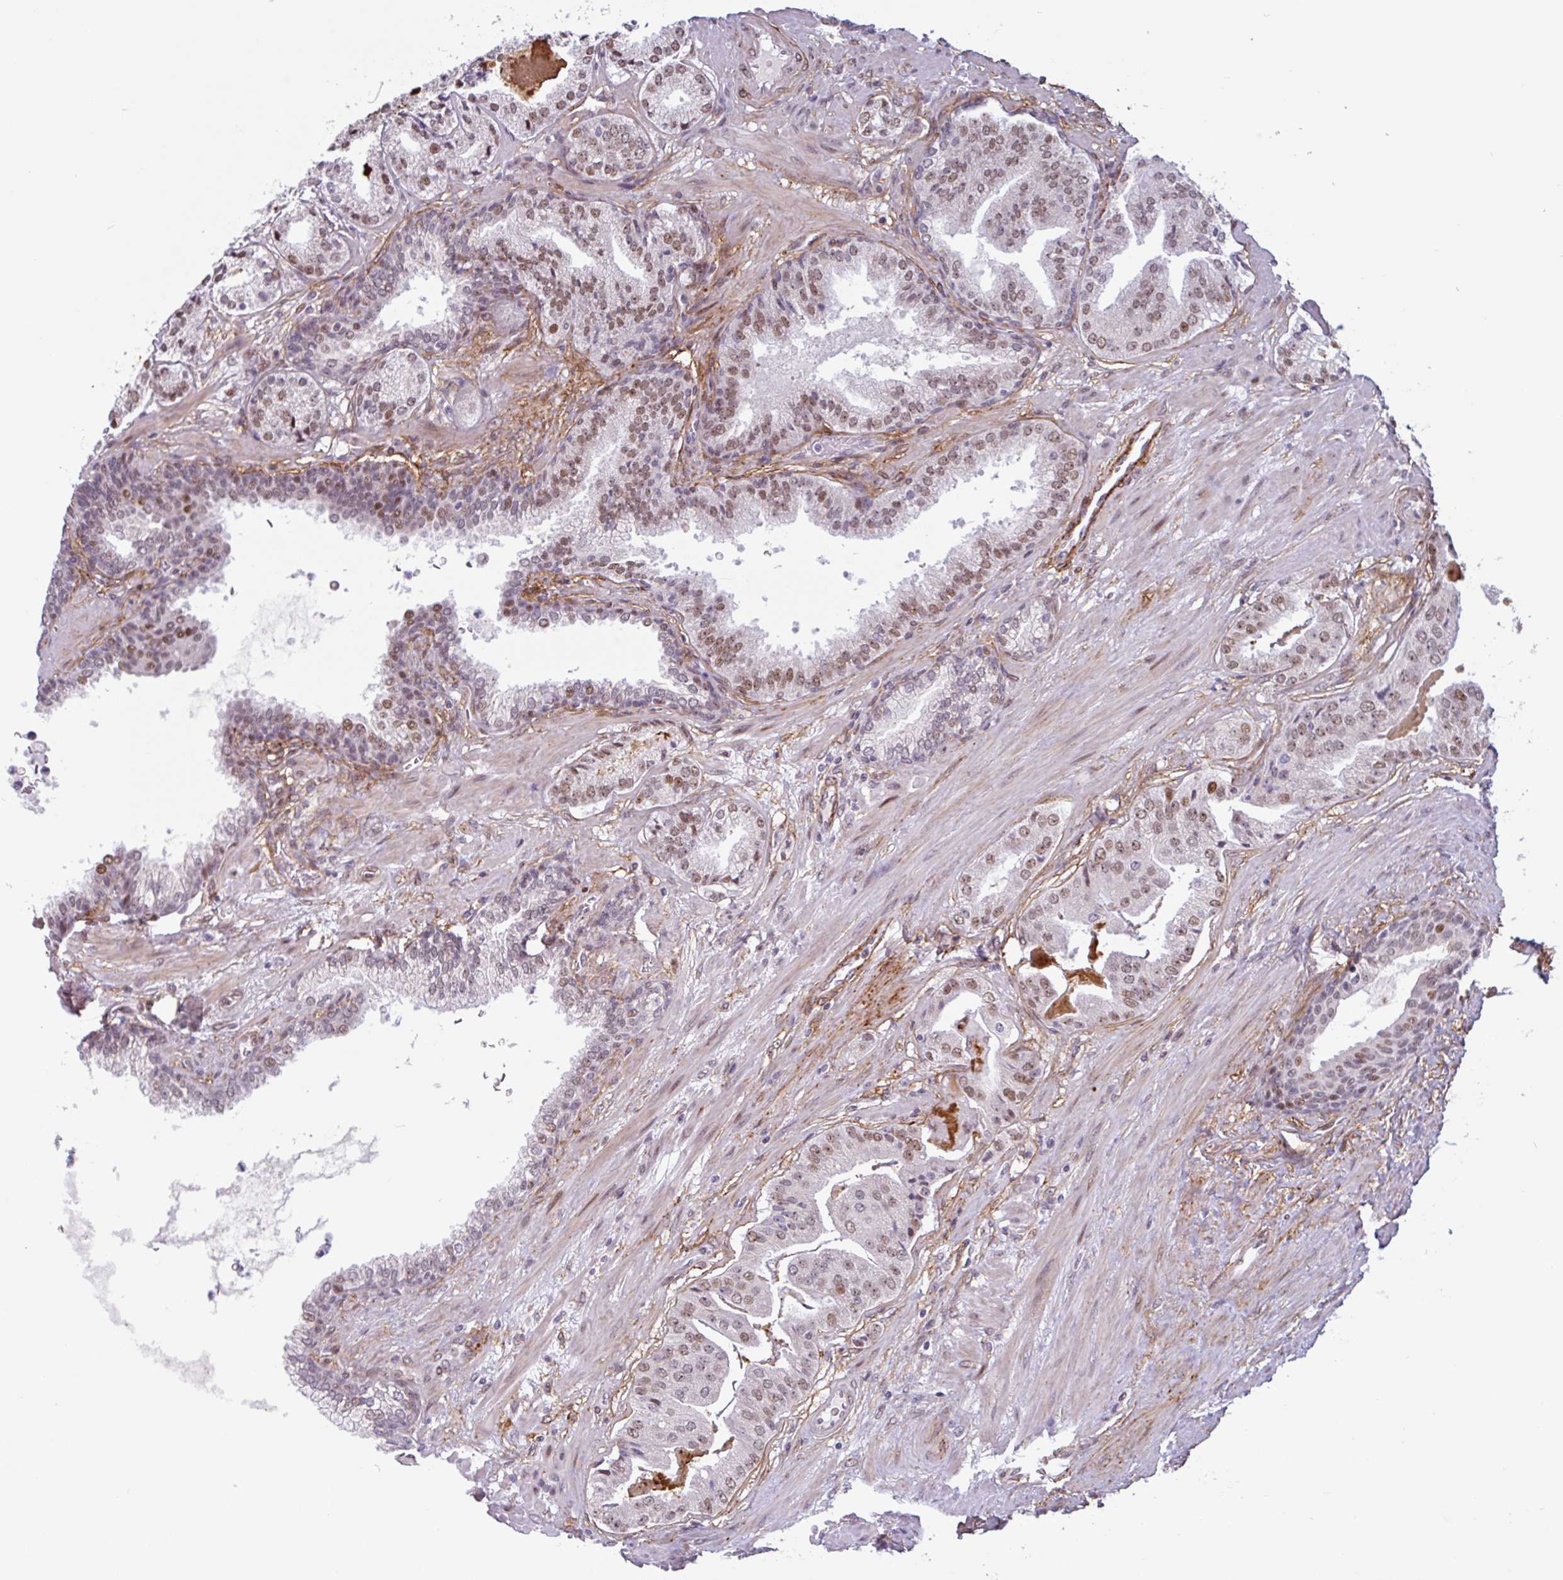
{"staining": {"intensity": "moderate", "quantity": ">75%", "location": "nuclear"}, "tissue": "prostate cancer", "cell_type": "Tumor cells", "image_type": "cancer", "snomed": [{"axis": "morphology", "description": "Adenocarcinoma, High grade"}, {"axis": "topography", "description": "Prostate"}], "caption": "Protein analysis of prostate high-grade adenocarcinoma tissue reveals moderate nuclear staining in approximately >75% of tumor cells.", "gene": "TMEM119", "patient": {"sex": "male", "age": 63}}